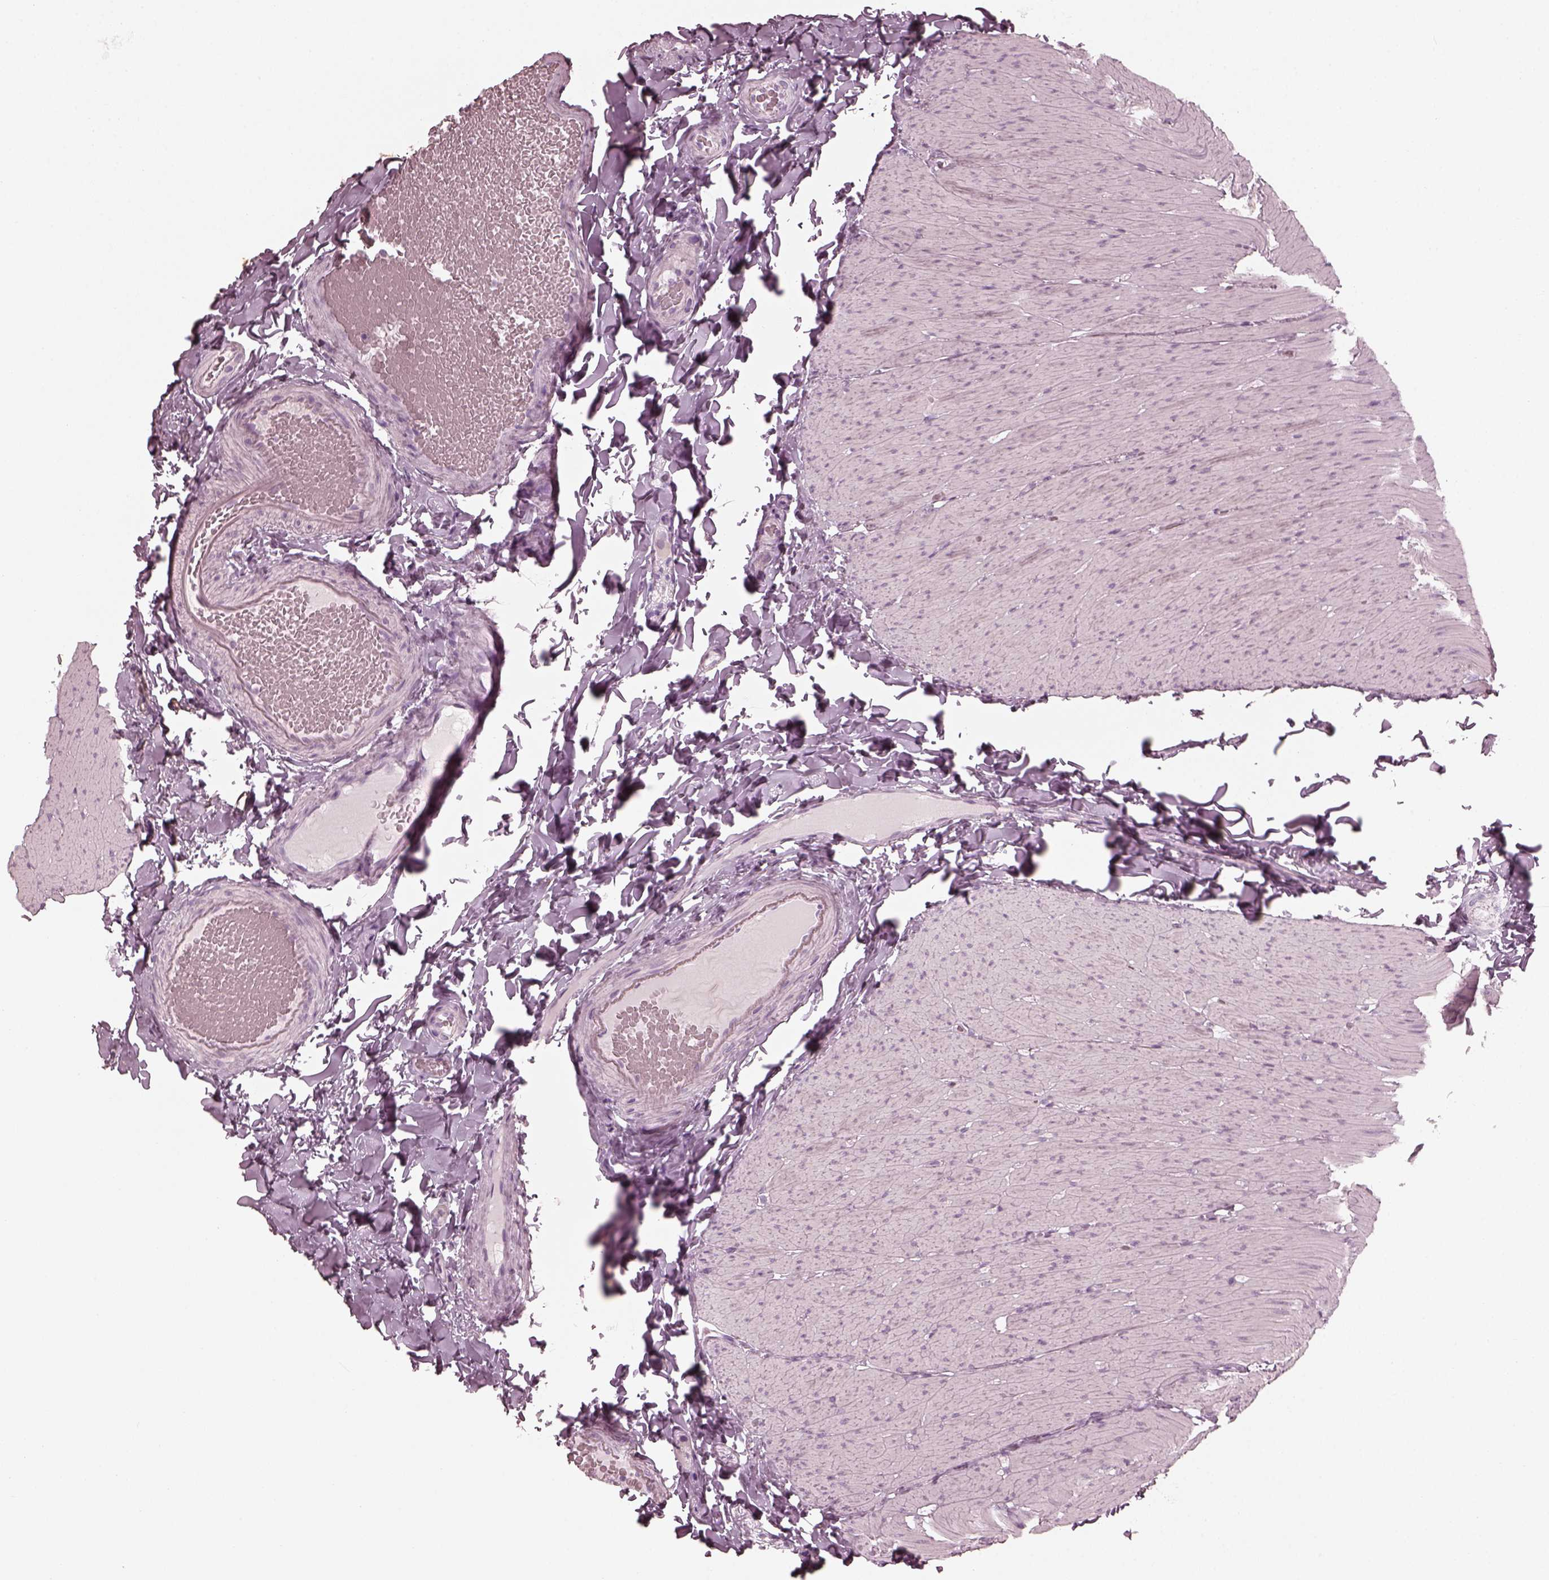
{"staining": {"intensity": "negative", "quantity": "none", "location": "none"}, "tissue": "colon", "cell_type": "Endothelial cells", "image_type": "normal", "snomed": [{"axis": "morphology", "description": "Normal tissue, NOS"}, {"axis": "topography", "description": "Colon"}], "caption": "Immunohistochemistry image of unremarkable colon: human colon stained with DAB (3,3'-diaminobenzidine) shows no significant protein positivity in endothelial cells. The staining was performed using DAB to visualize the protein expression in brown, while the nuclei were stained in blue with hematoxylin (Magnification: 20x).", "gene": "SAXO2", "patient": {"sex": "male", "age": 47}}